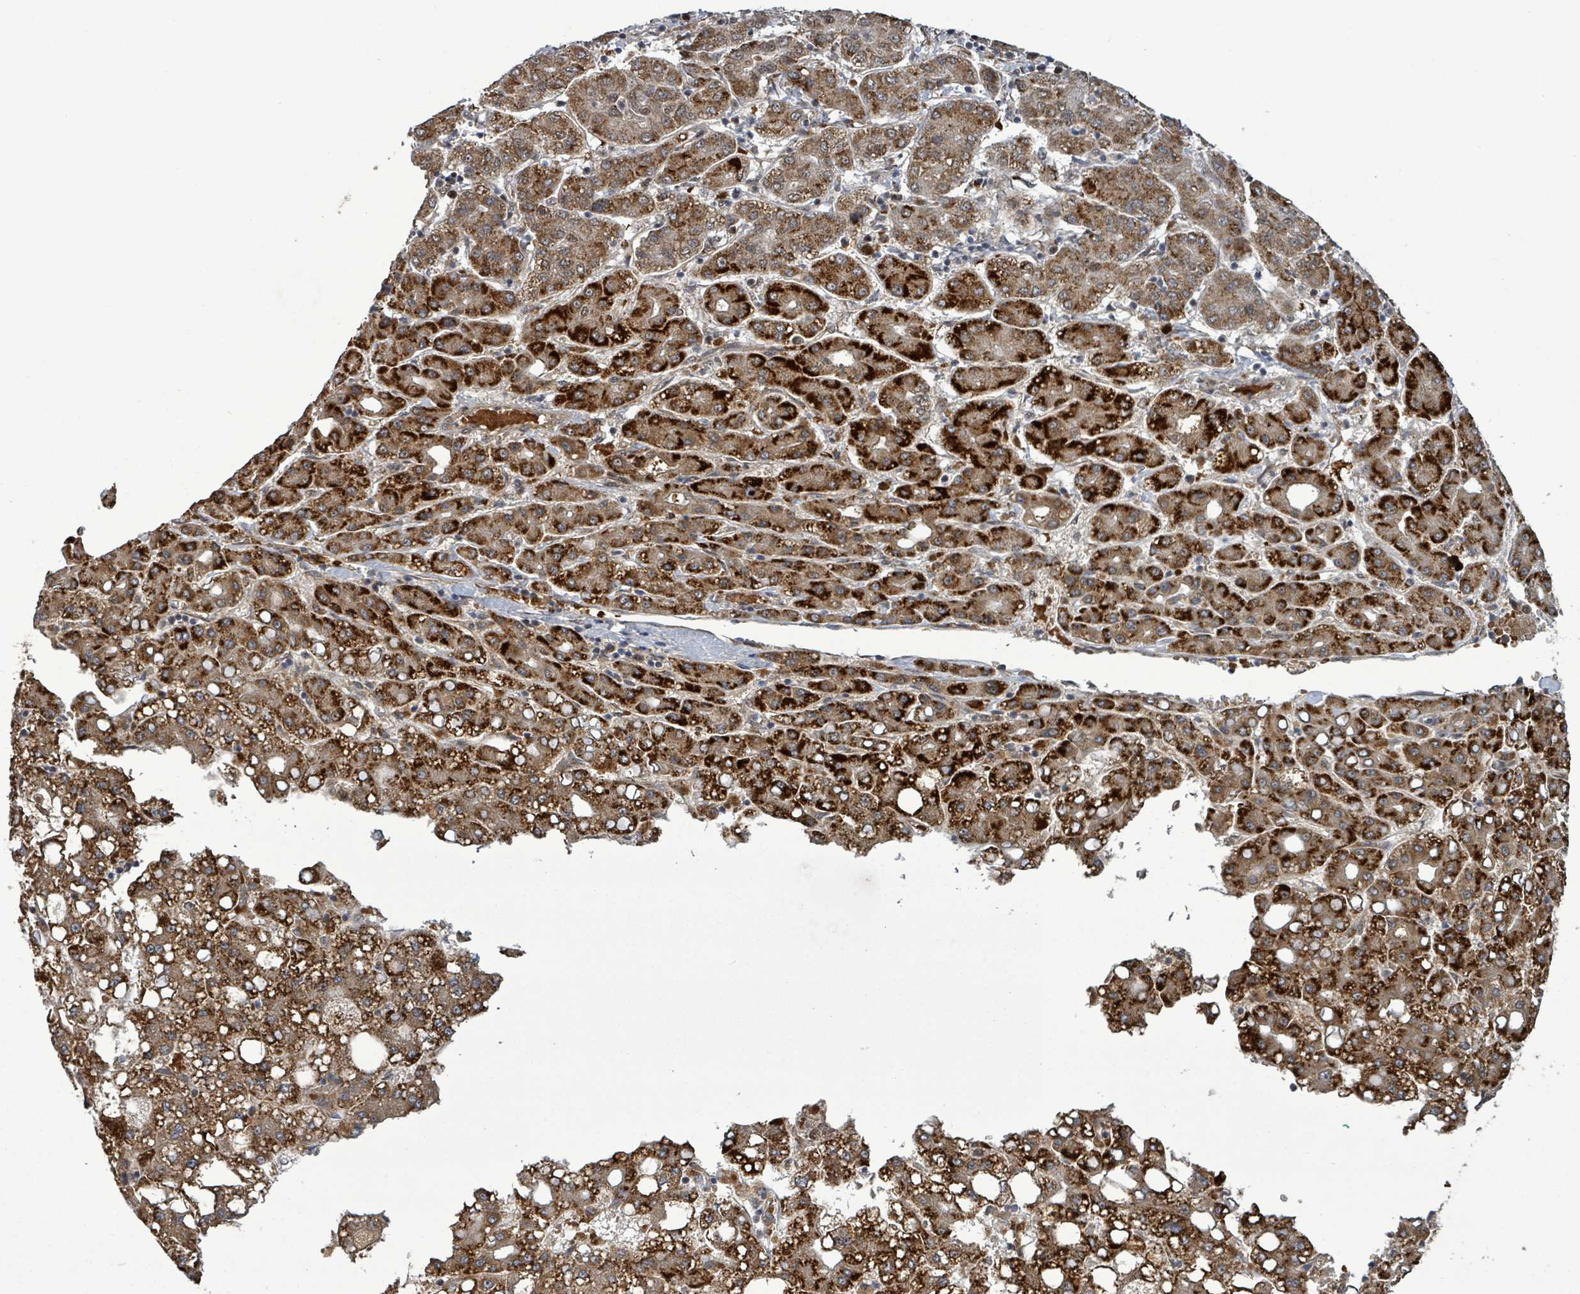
{"staining": {"intensity": "strong", "quantity": ">75%", "location": "cytoplasmic/membranous"}, "tissue": "liver cancer", "cell_type": "Tumor cells", "image_type": "cancer", "snomed": [{"axis": "morphology", "description": "Carcinoma, Hepatocellular, NOS"}, {"axis": "topography", "description": "Liver"}], "caption": "Protein expression analysis of liver cancer (hepatocellular carcinoma) shows strong cytoplasmic/membranous staining in approximately >75% of tumor cells.", "gene": "PATZ1", "patient": {"sex": "male", "age": 65}}